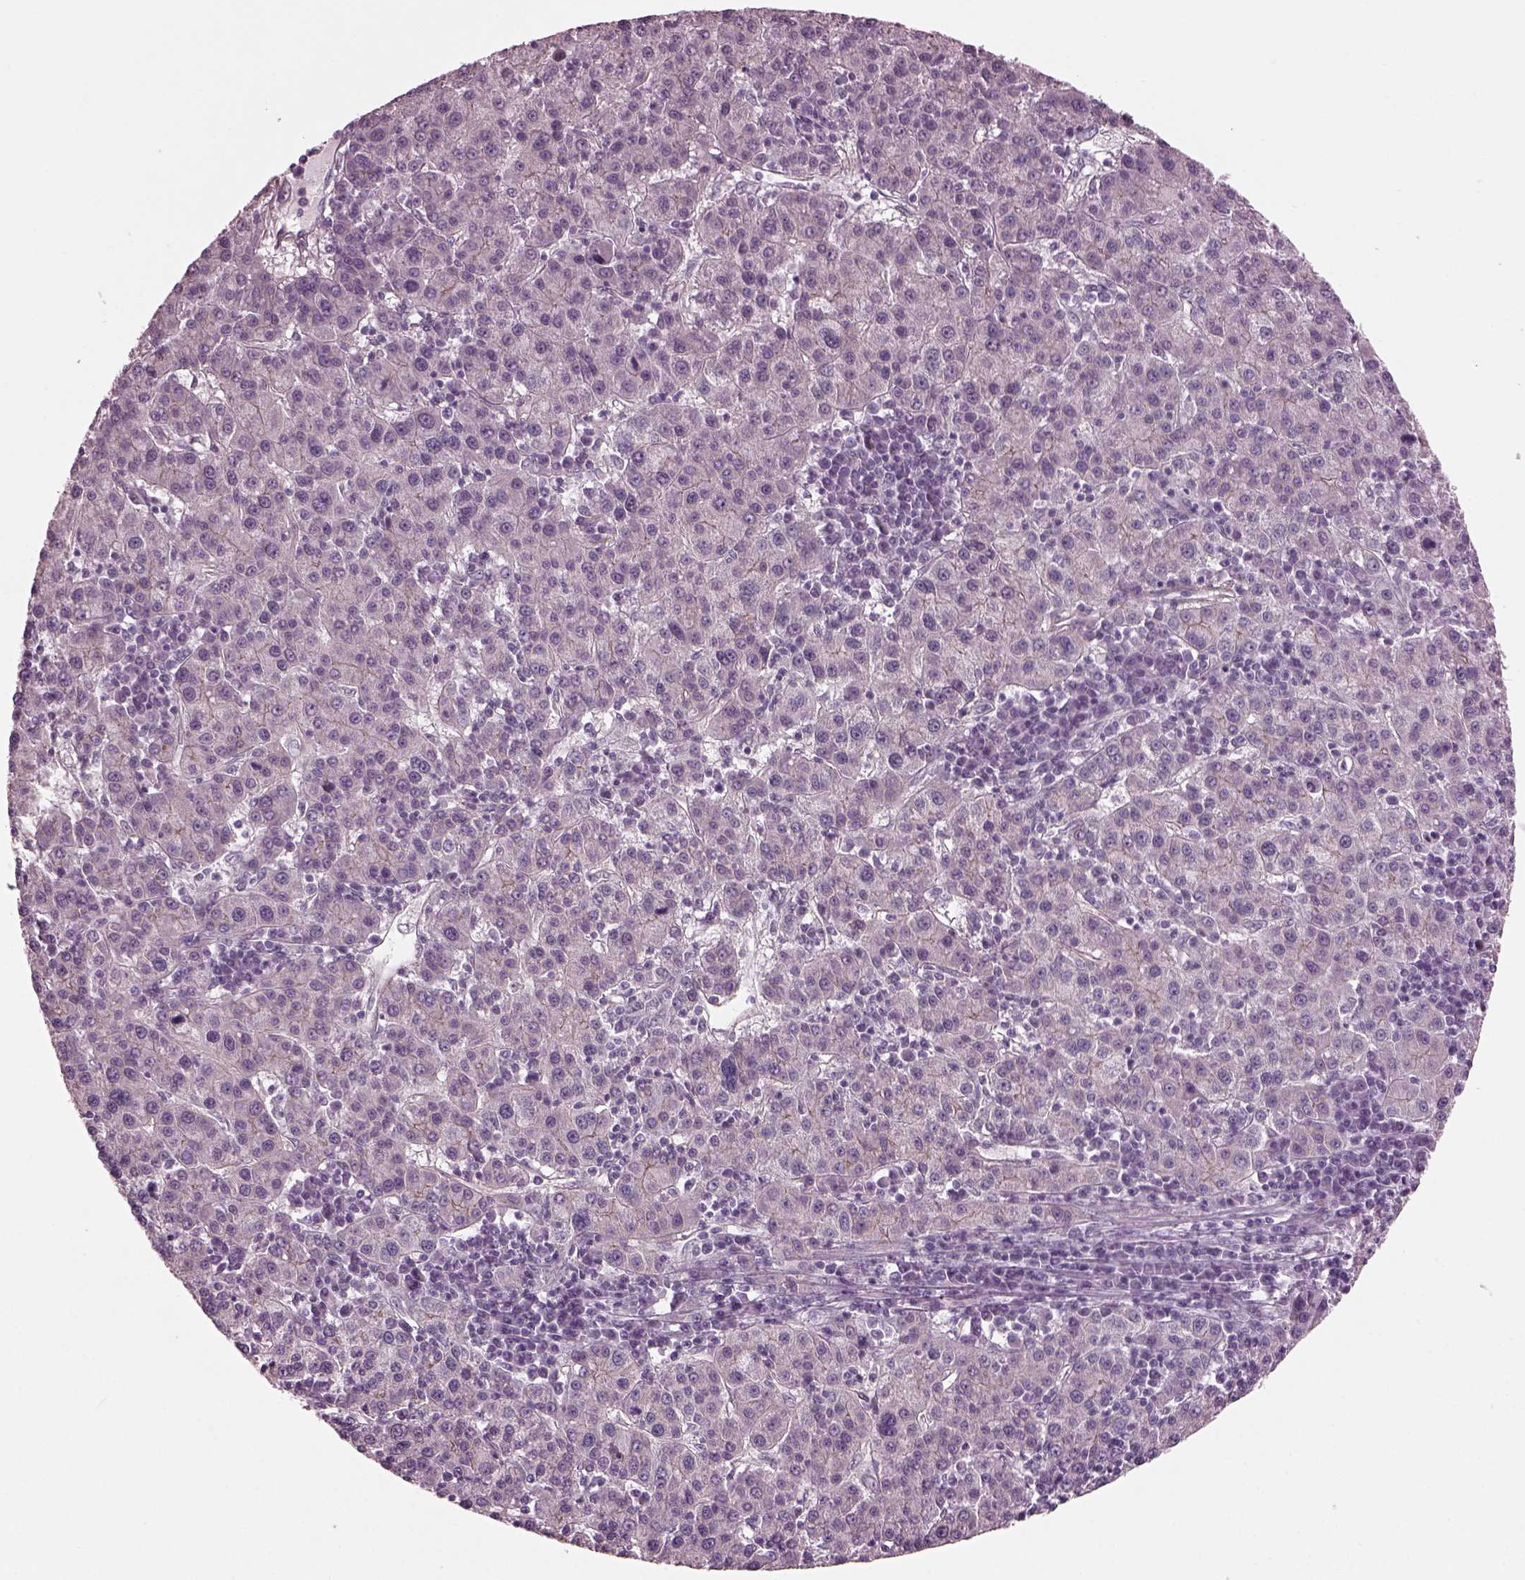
{"staining": {"intensity": "negative", "quantity": "none", "location": "none"}, "tissue": "liver cancer", "cell_type": "Tumor cells", "image_type": "cancer", "snomed": [{"axis": "morphology", "description": "Carcinoma, Hepatocellular, NOS"}, {"axis": "topography", "description": "Liver"}], "caption": "Liver hepatocellular carcinoma was stained to show a protein in brown. There is no significant staining in tumor cells.", "gene": "BFSP1", "patient": {"sex": "female", "age": 60}}